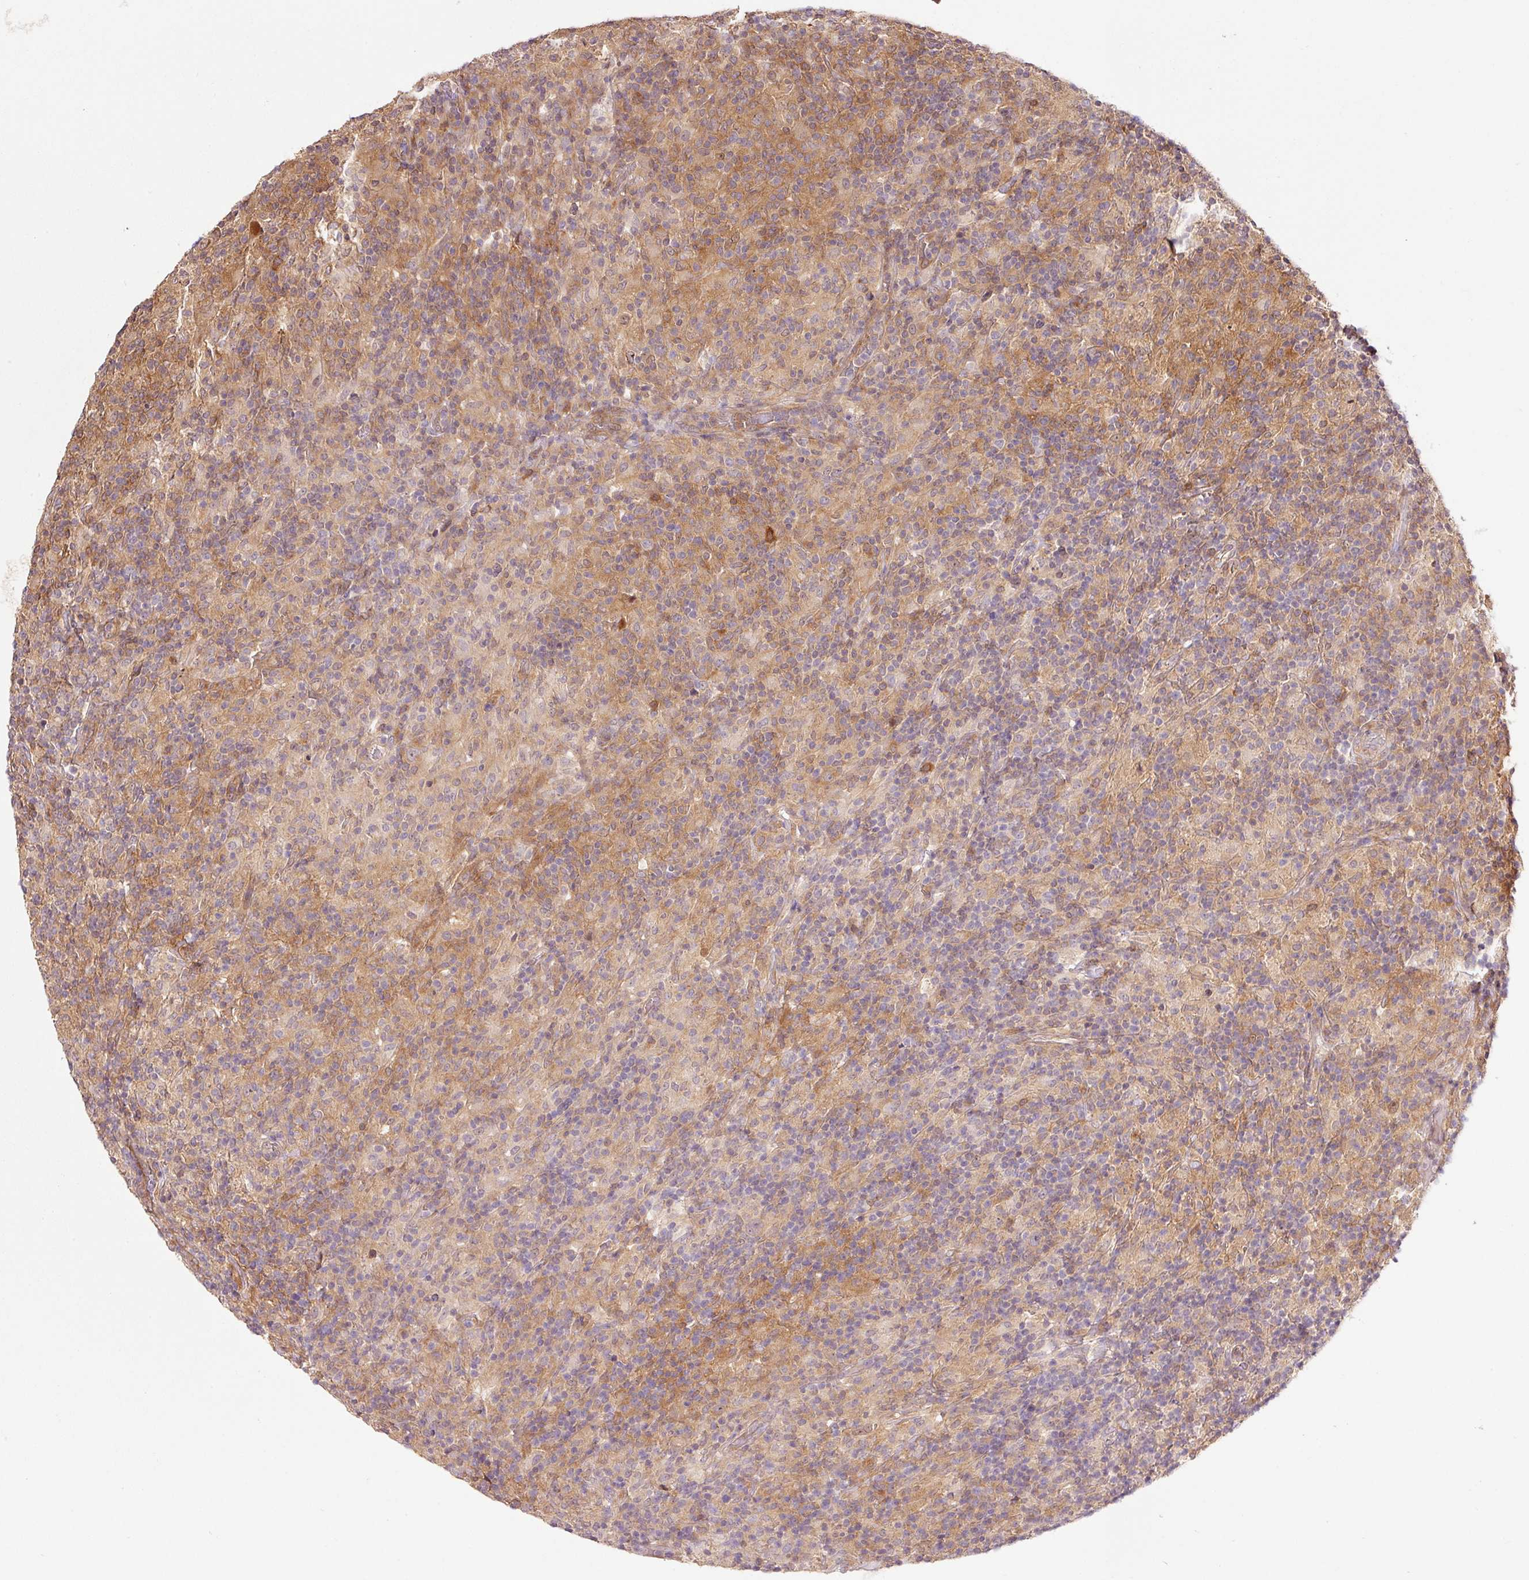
{"staining": {"intensity": "moderate", "quantity": "<25%", "location": "cytoplasmic/membranous"}, "tissue": "lymphoma", "cell_type": "Tumor cells", "image_type": "cancer", "snomed": [{"axis": "morphology", "description": "Hodgkin's disease, NOS"}, {"axis": "topography", "description": "Lymph node"}], "caption": "The histopathology image reveals staining of Hodgkin's disease, revealing moderate cytoplasmic/membranous protein positivity (brown color) within tumor cells. (brown staining indicates protein expression, while blue staining denotes nuclei).", "gene": "FBXL14", "patient": {"sex": "male", "age": 70}}